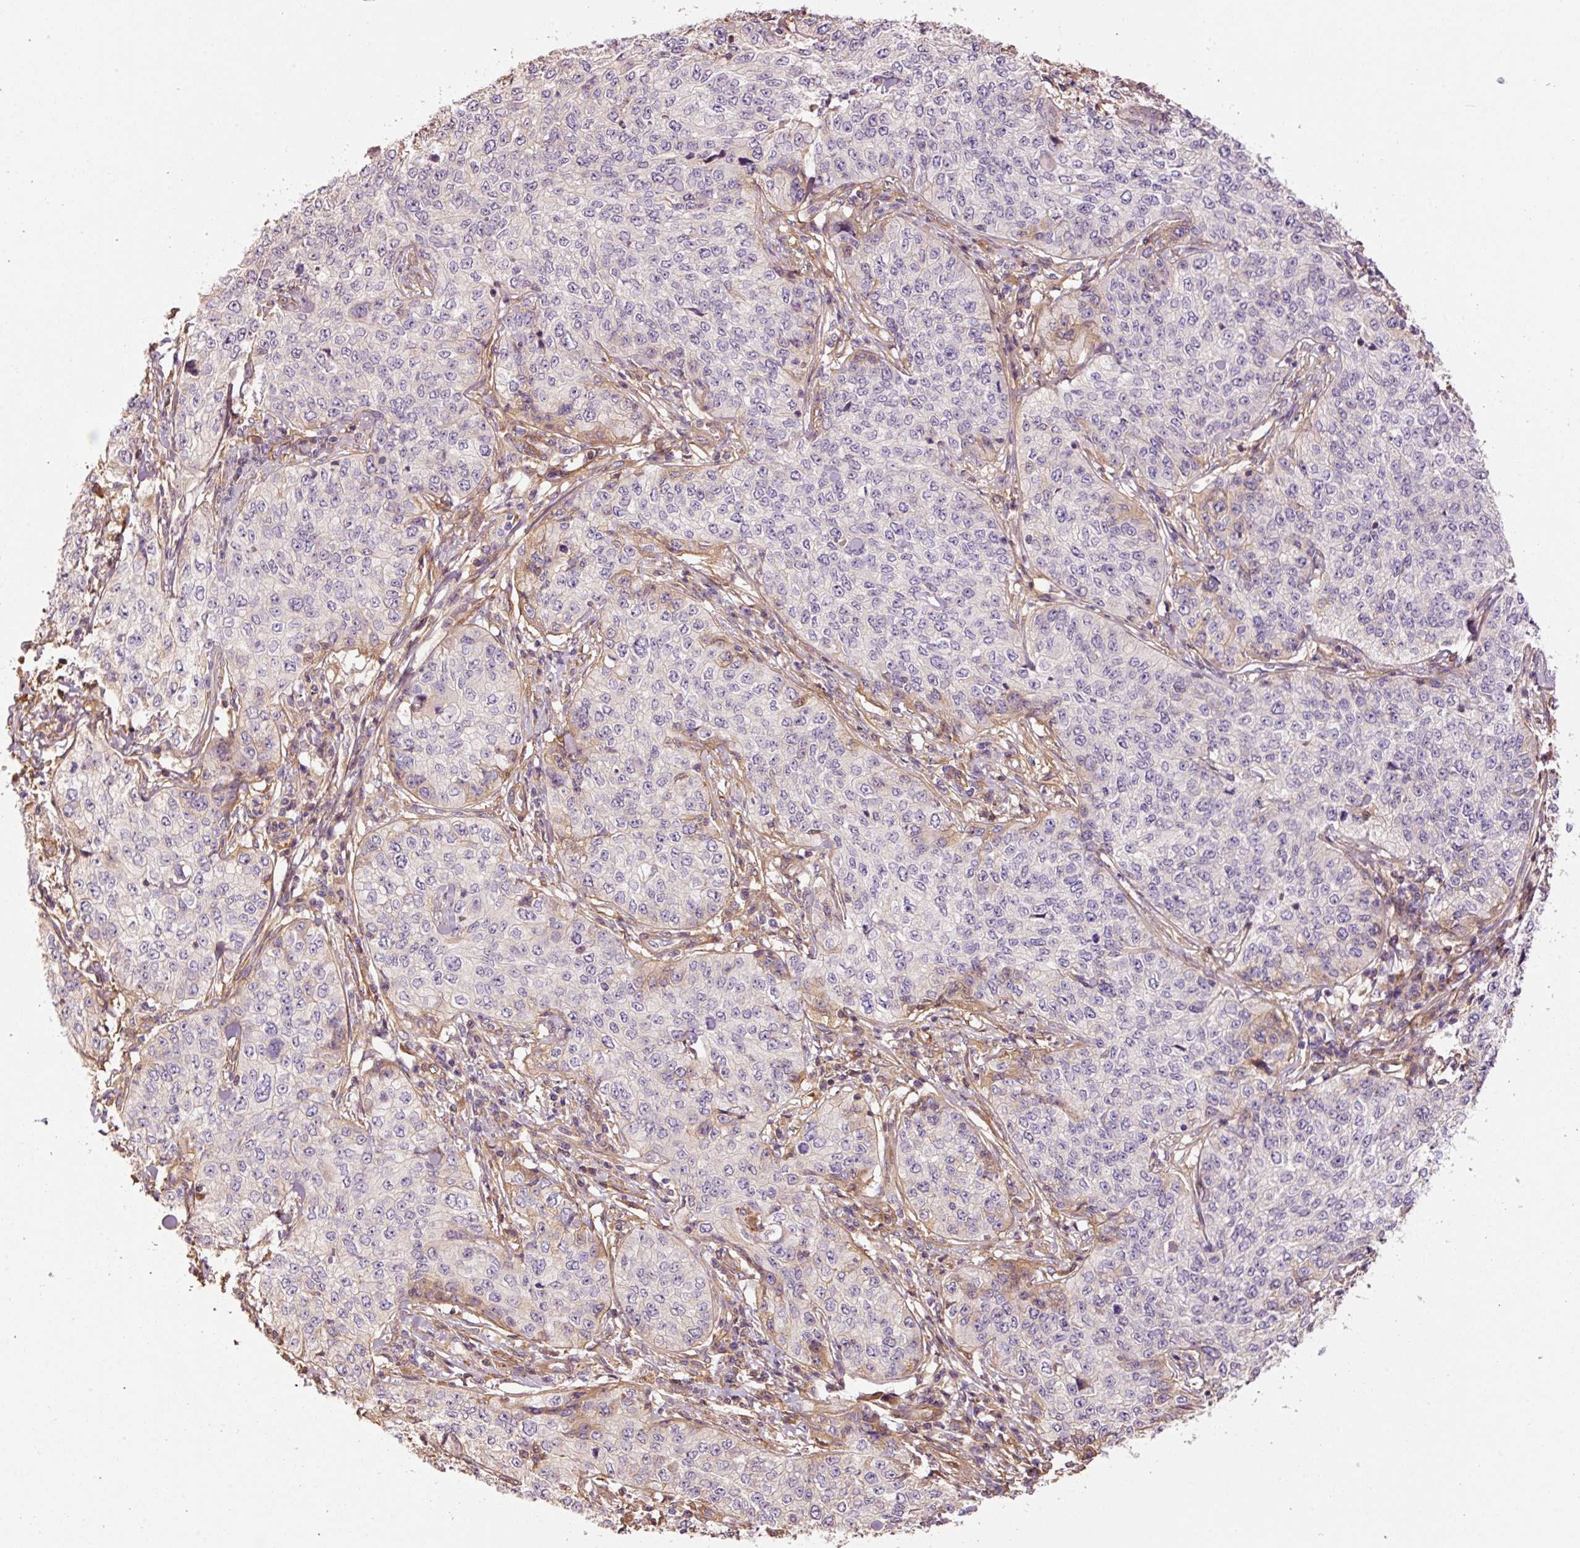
{"staining": {"intensity": "negative", "quantity": "none", "location": "none"}, "tissue": "cervical cancer", "cell_type": "Tumor cells", "image_type": "cancer", "snomed": [{"axis": "morphology", "description": "Squamous cell carcinoma, NOS"}, {"axis": "topography", "description": "Cervix"}], "caption": "DAB immunohistochemical staining of cervical cancer (squamous cell carcinoma) displays no significant expression in tumor cells.", "gene": "NID2", "patient": {"sex": "female", "age": 35}}